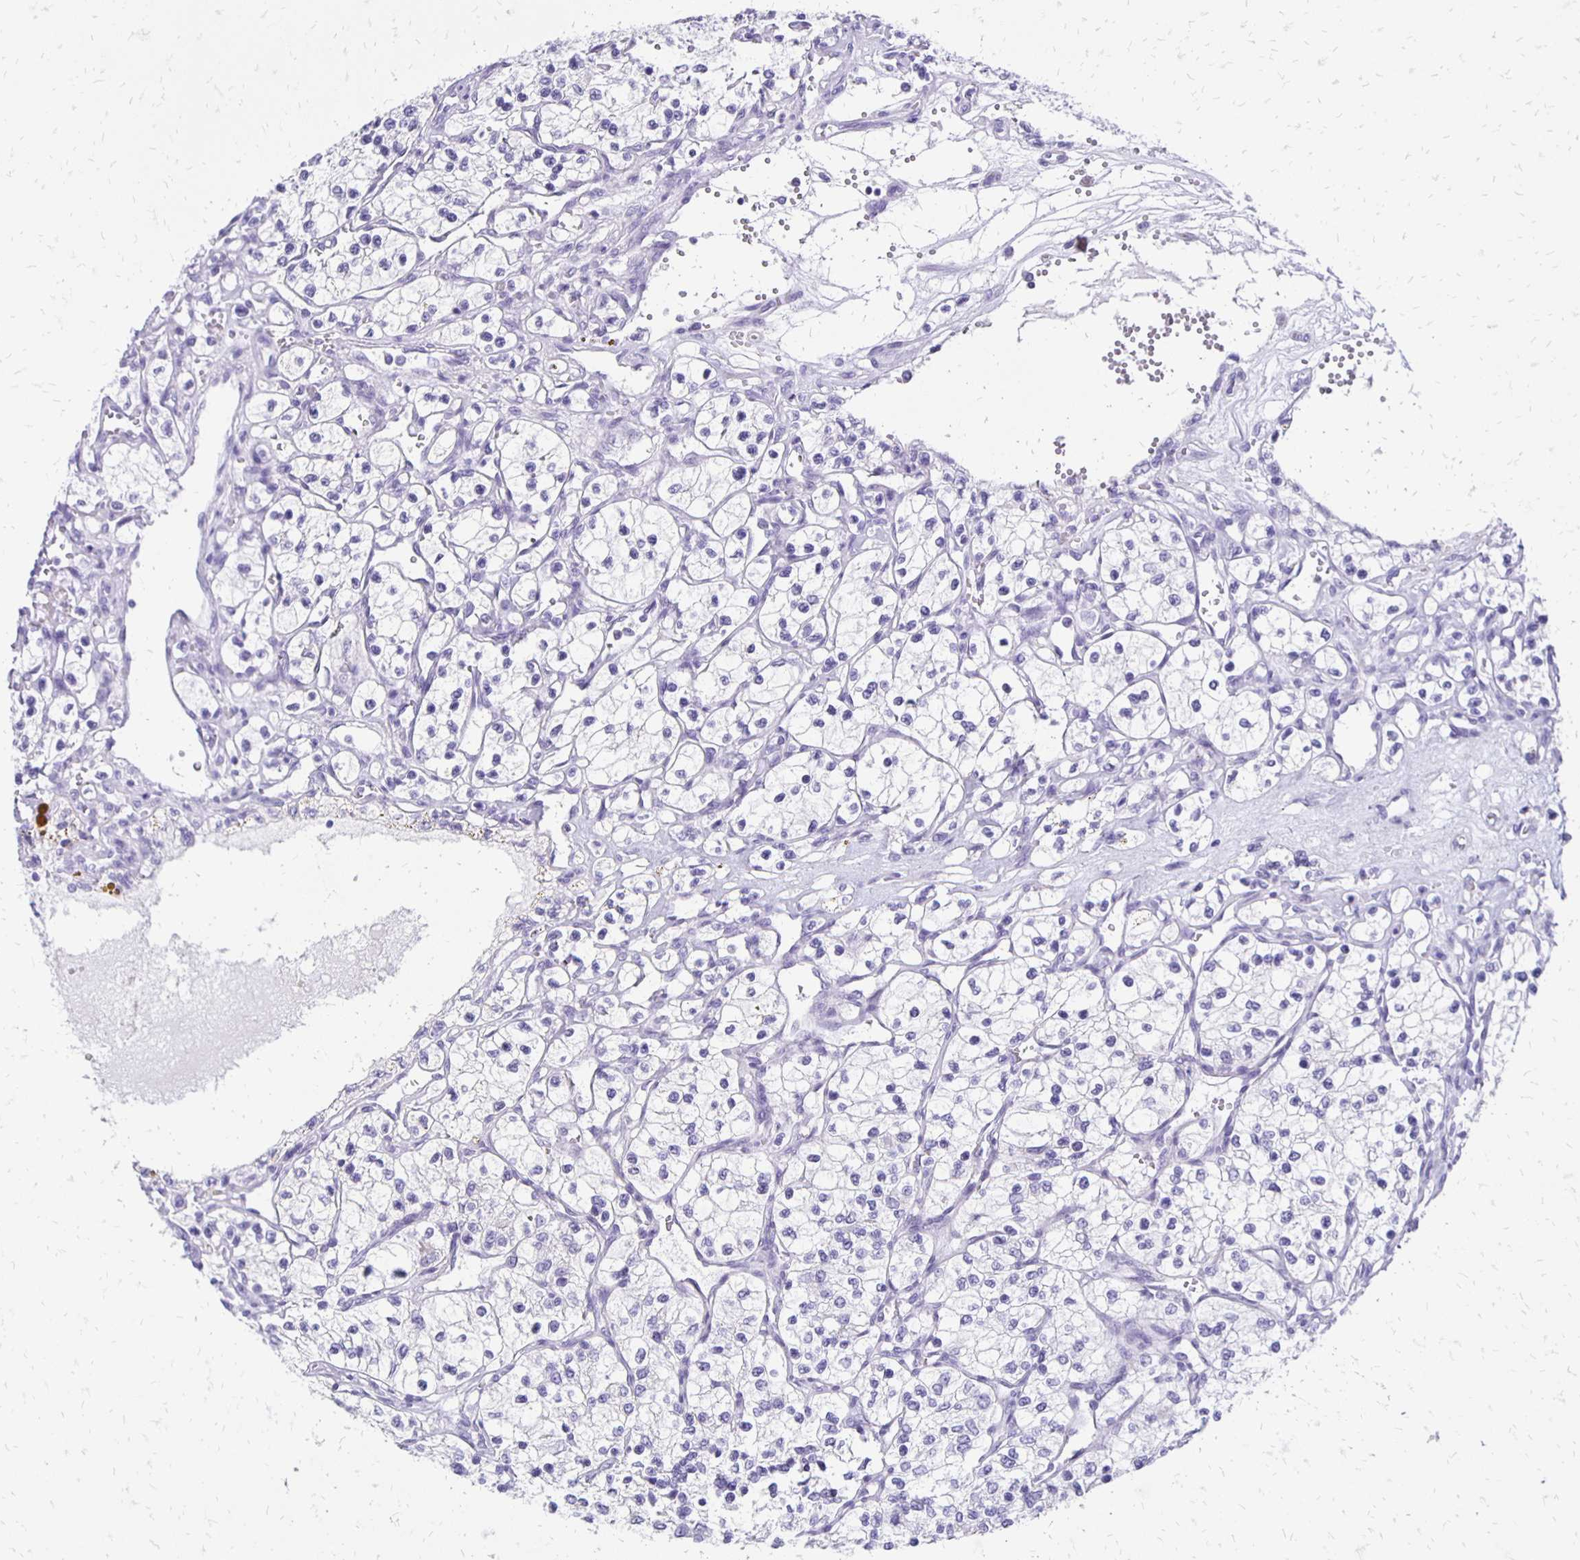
{"staining": {"intensity": "negative", "quantity": "none", "location": "none"}, "tissue": "renal cancer", "cell_type": "Tumor cells", "image_type": "cancer", "snomed": [{"axis": "morphology", "description": "Adenocarcinoma, NOS"}, {"axis": "topography", "description": "Kidney"}], "caption": "Adenocarcinoma (renal) stained for a protein using immunohistochemistry reveals no positivity tumor cells.", "gene": "ANKRD45", "patient": {"sex": "female", "age": 69}}